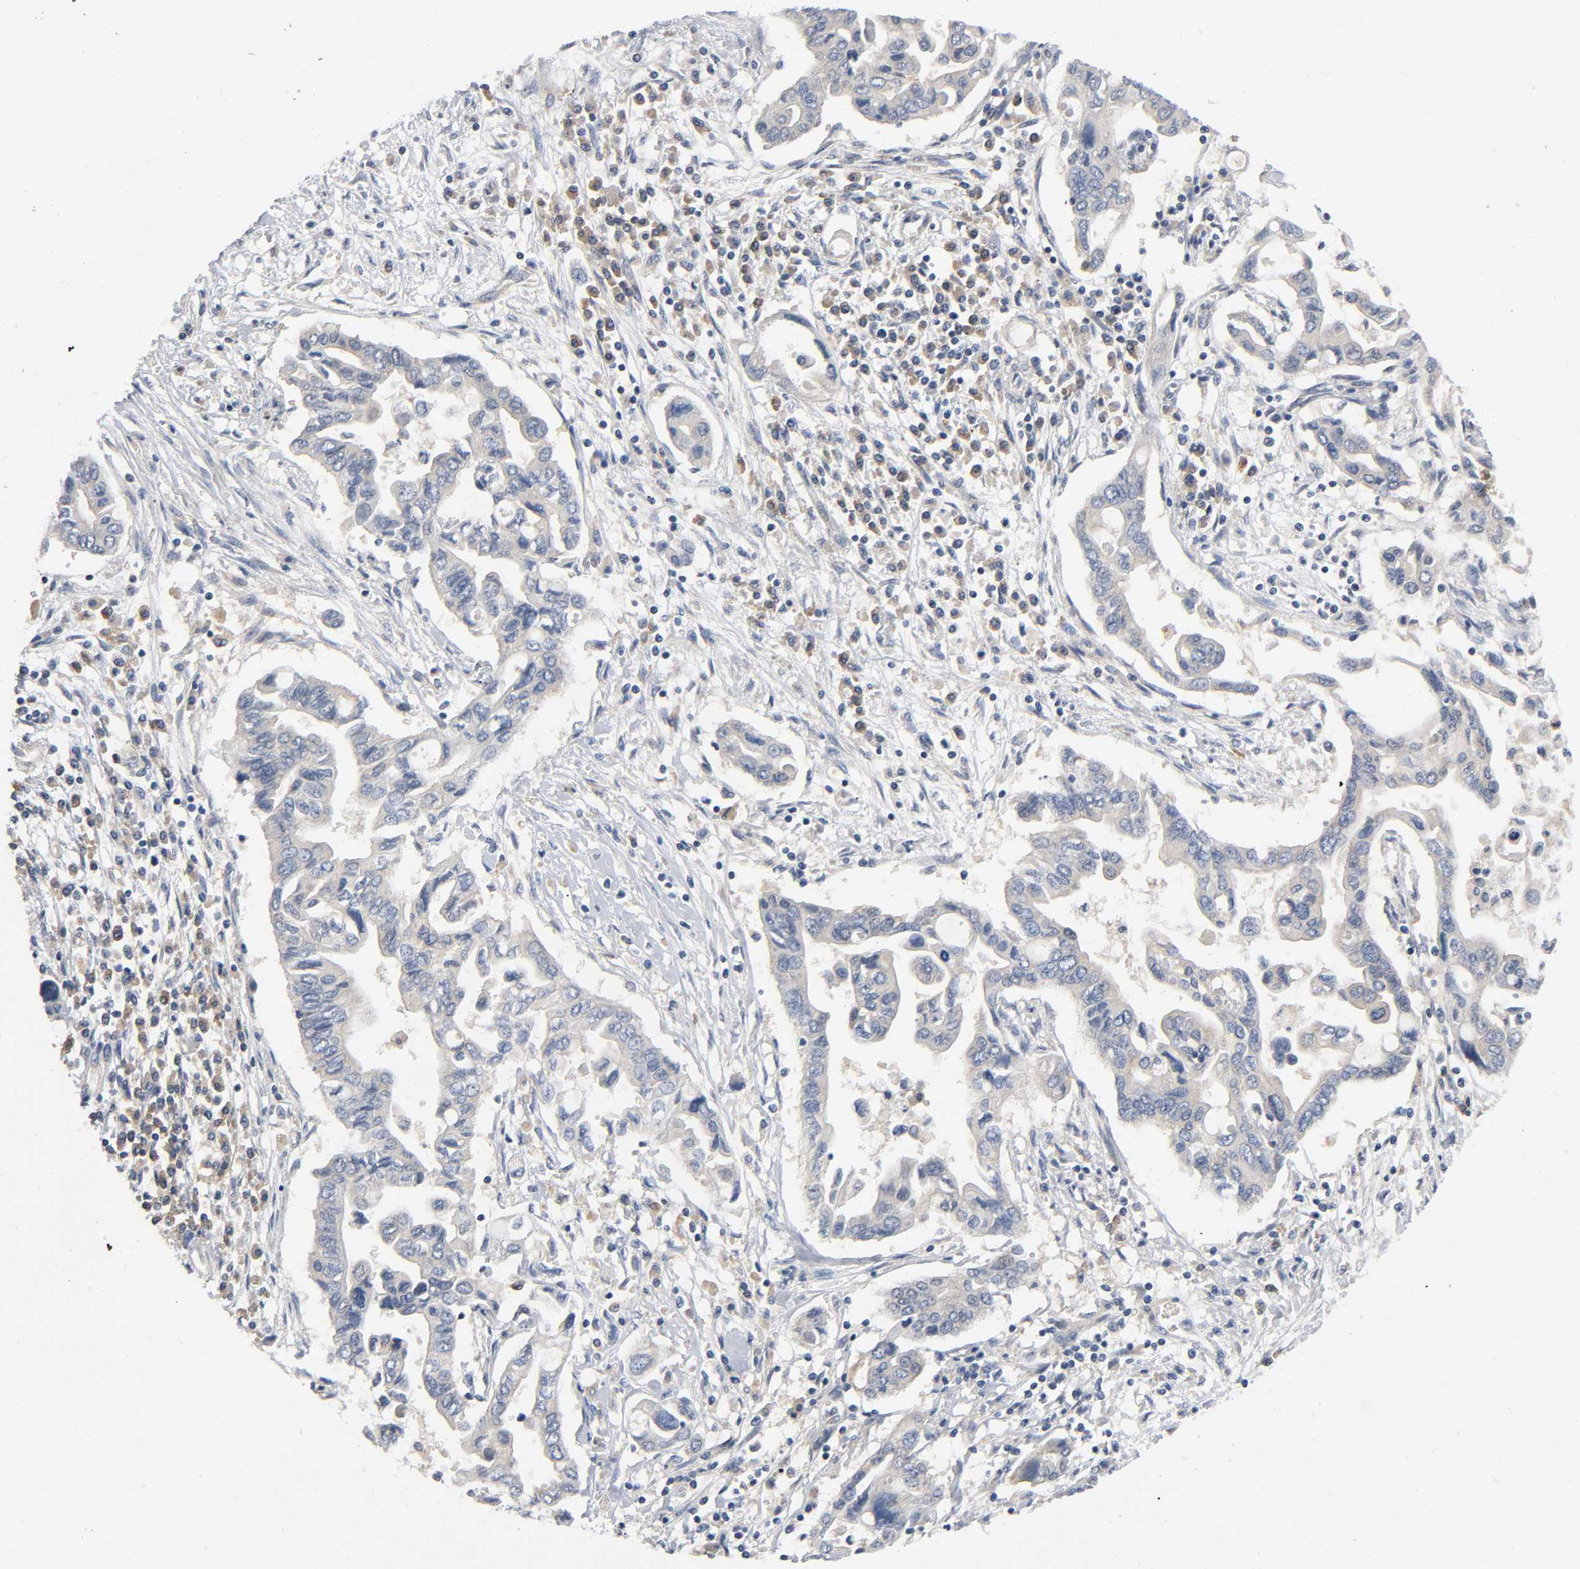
{"staining": {"intensity": "weak", "quantity": ">75%", "location": "cytoplasmic/membranous"}, "tissue": "pancreatic cancer", "cell_type": "Tumor cells", "image_type": "cancer", "snomed": [{"axis": "morphology", "description": "Adenocarcinoma, NOS"}, {"axis": "topography", "description": "Pancreas"}], "caption": "Adenocarcinoma (pancreatic) tissue exhibits weak cytoplasmic/membranous expression in about >75% of tumor cells", "gene": "HDAC6", "patient": {"sex": "female", "age": 57}}